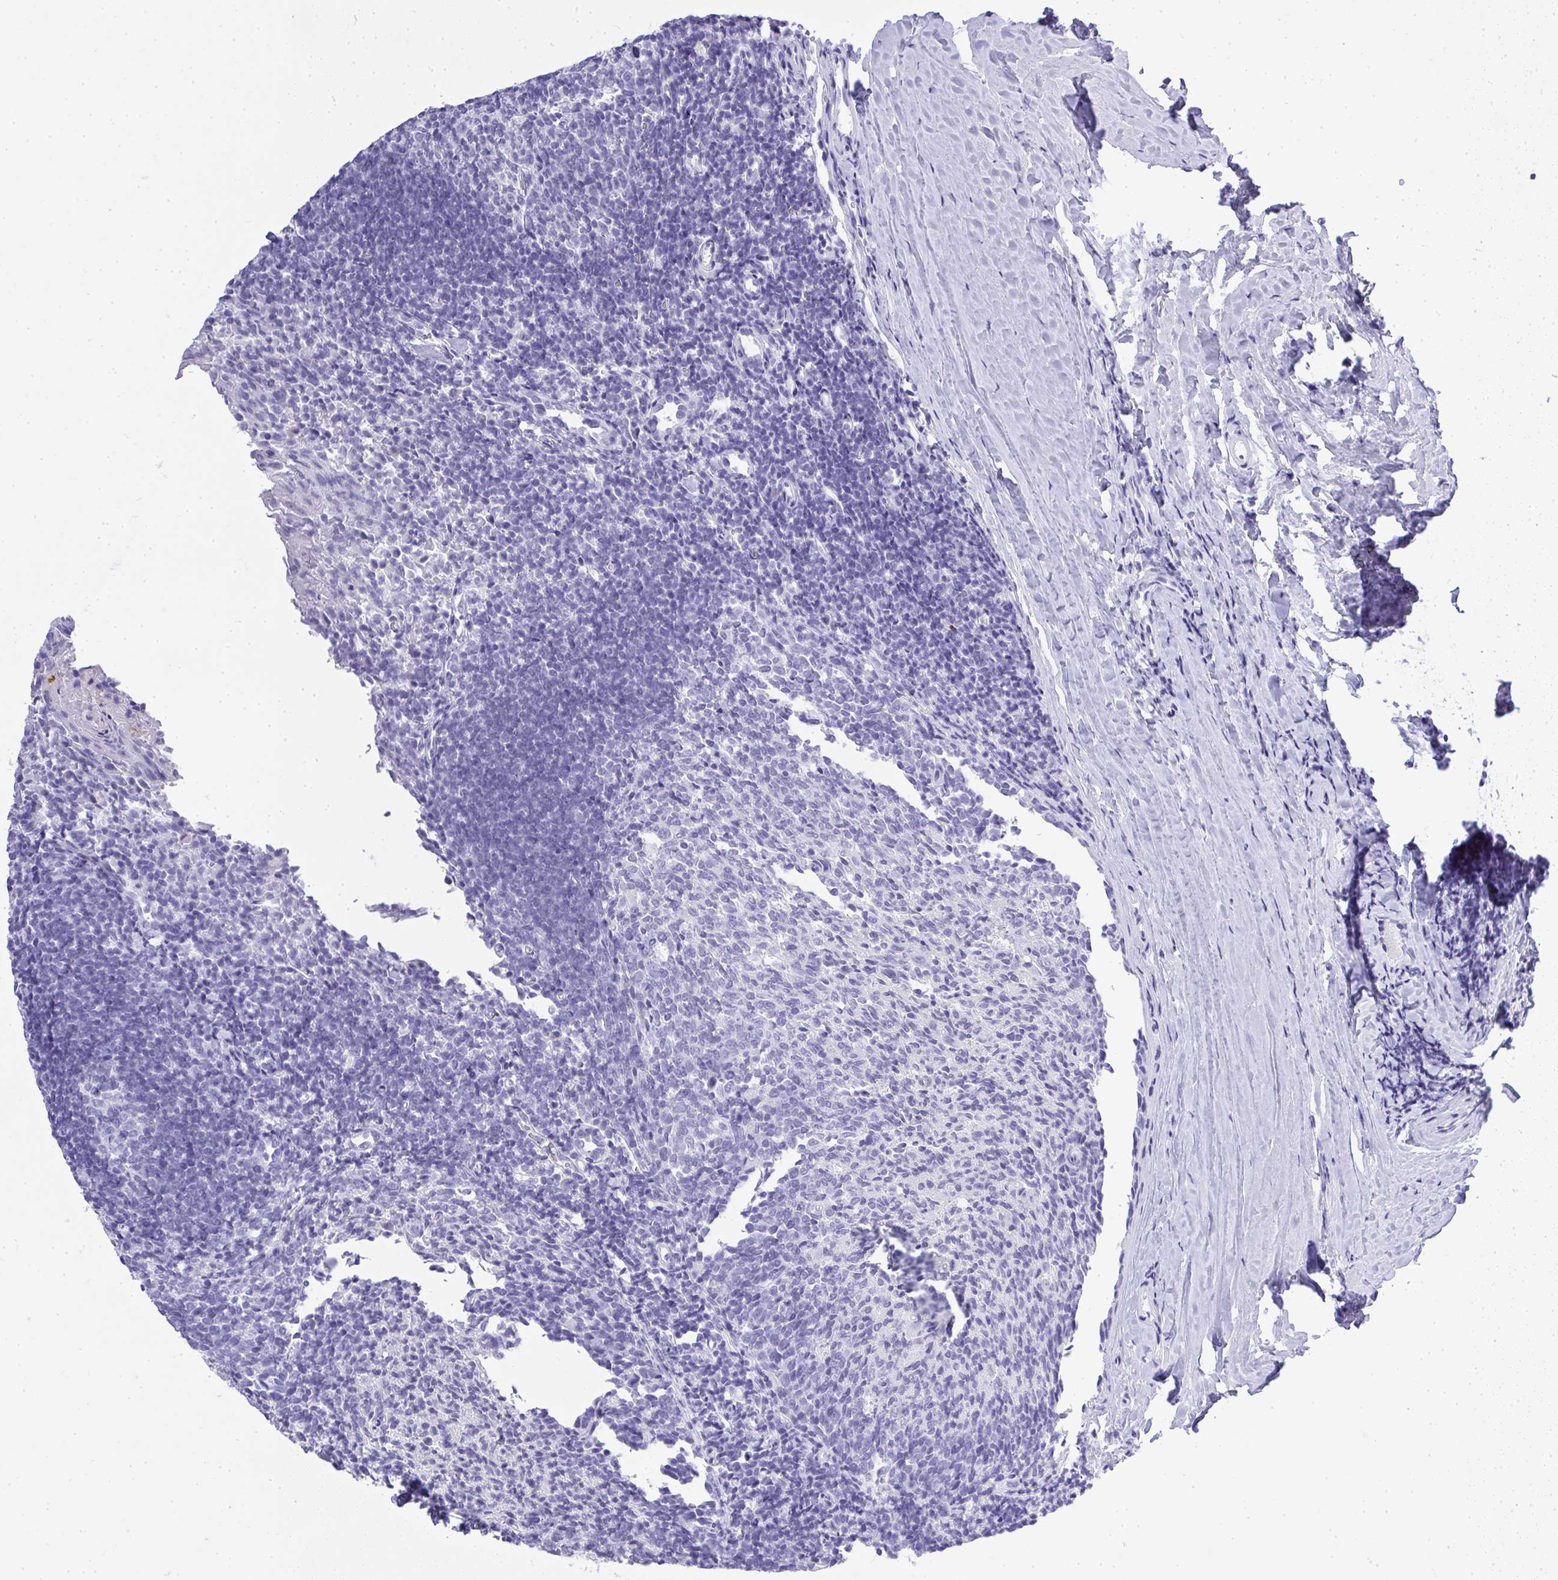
{"staining": {"intensity": "negative", "quantity": "none", "location": "none"}, "tissue": "tonsil", "cell_type": "Germinal center cells", "image_type": "normal", "snomed": [{"axis": "morphology", "description": "Normal tissue, NOS"}, {"axis": "topography", "description": "Tonsil"}], "caption": "DAB immunohistochemical staining of benign tonsil exhibits no significant positivity in germinal center cells. (DAB (3,3'-diaminobenzidine) IHC visualized using brightfield microscopy, high magnification).", "gene": "PLPPR3", "patient": {"sex": "female", "age": 10}}